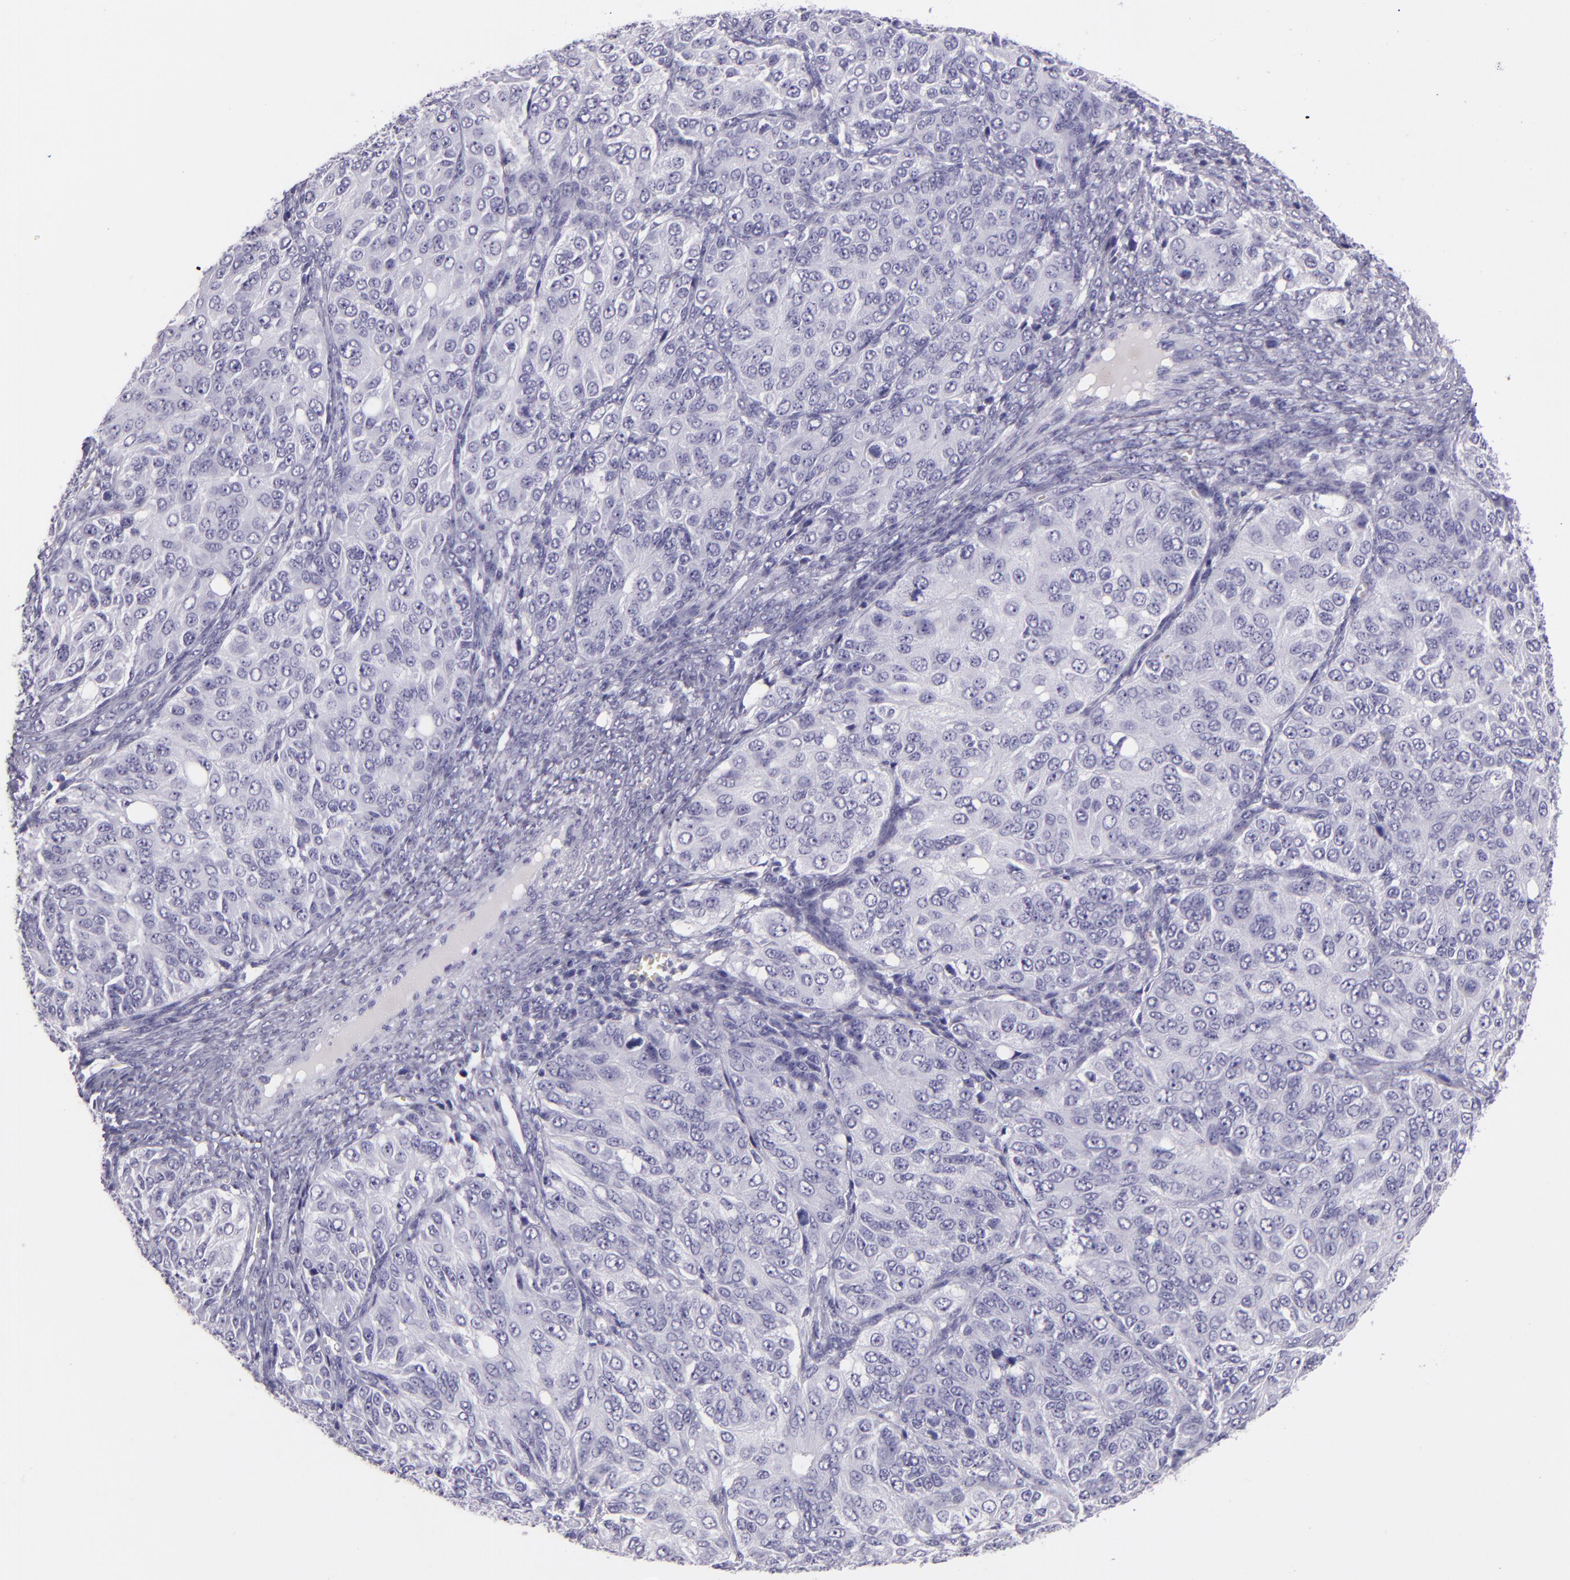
{"staining": {"intensity": "negative", "quantity": "none", "location": "none"}, "tissue": "ovarian cancer", "cell_type": "Tumor cells", "image_type": "cancer", "snomed": [{"axis": "morphology", "description": "Carcinoma, endometroid"}, {"axis": "topography", "description": "Ovary"}], "caption": "High magnification brightfield microscopy of ovarian endometroid carcinoma stained with DAB (brown) and counterstained with hematoxylin (blue): tumor cells show no significant positivity.", "gene": "CR2", "patient": {"sex": "female", "age": 51}}